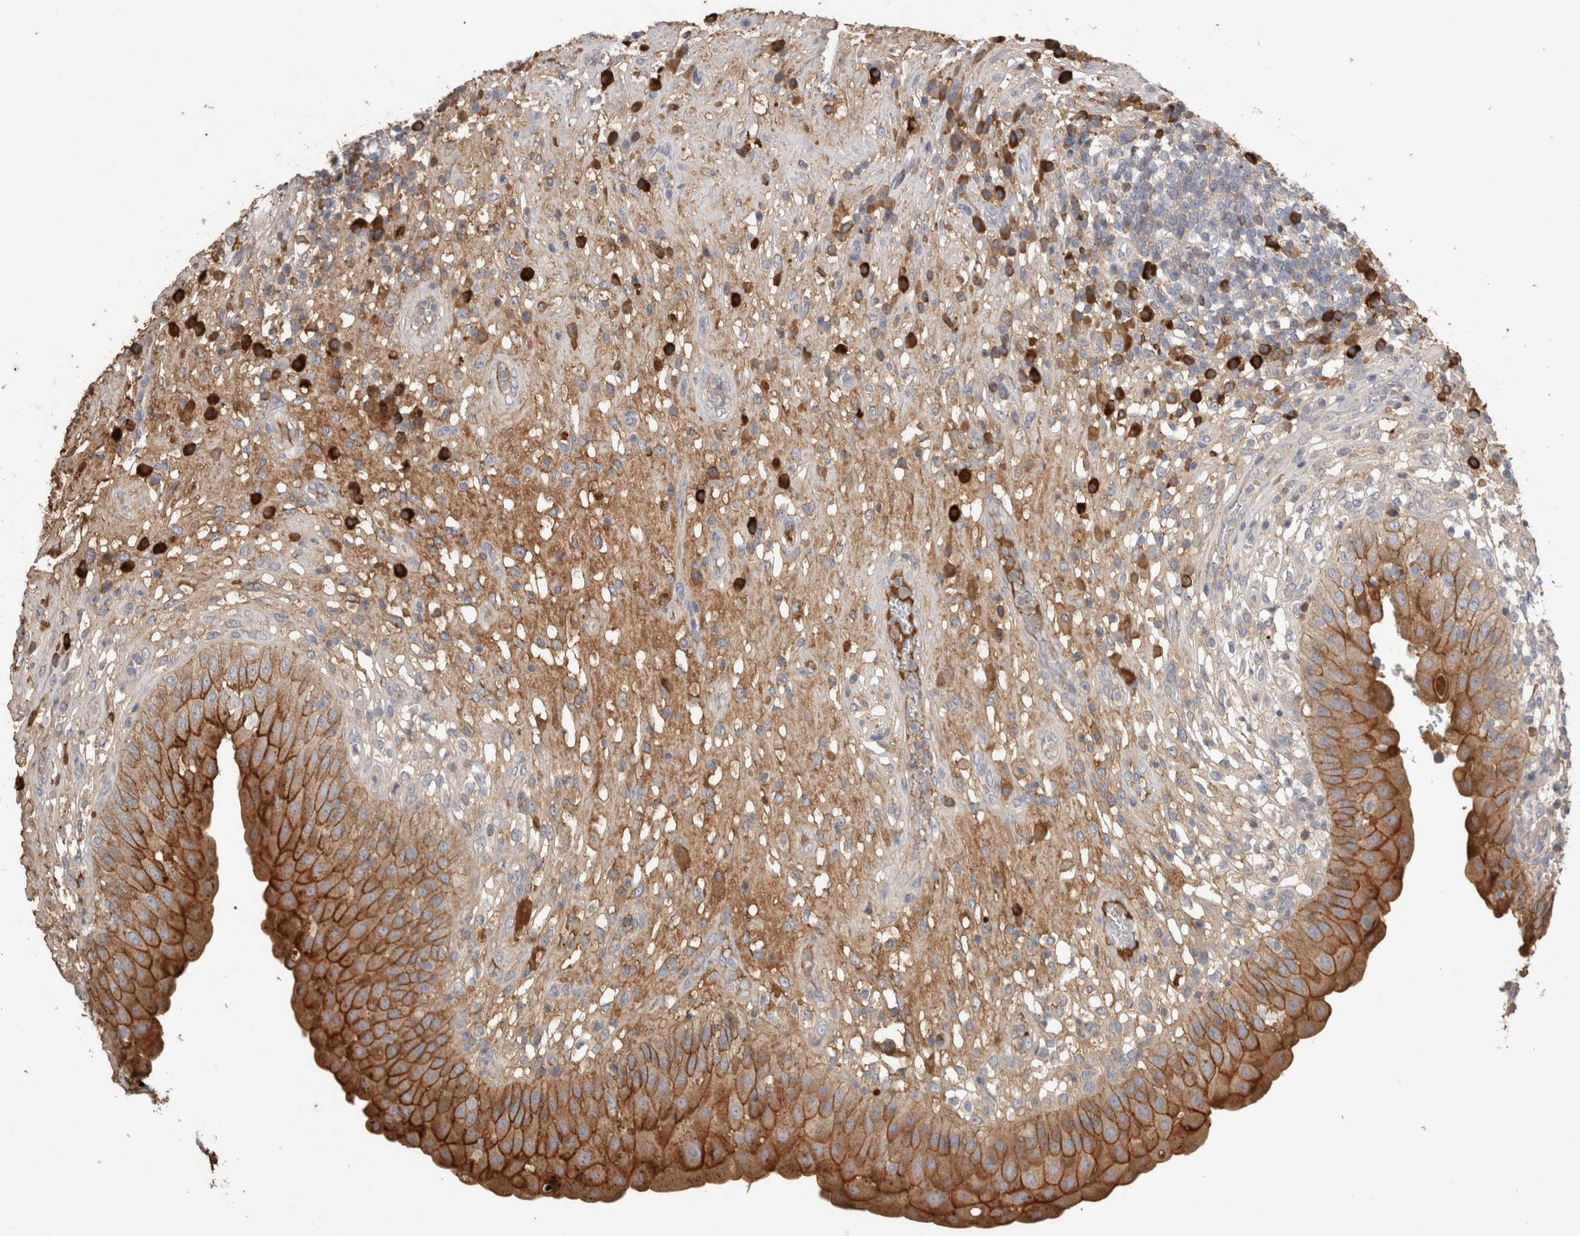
{"staining": {"intensity": "strong", "quantity": ">75%", "location": "cytoplasmic/membranous"}, "tissue": "urinary bladder", "cell_type": "Urothelial cells", "image_type": "normal", "snomed": [{"axis": "morphology", "description": "Normal tissue, NOS"}, {"axis": "topography", "description": "Urinary bladder"}], "caption": "Protein expression analysis of benign urinary bladder reveals strong cytoplasmic/membranous expression in about >75% of urothelial cells. (brown staining indicates protein expression, while blue staining denotes nuclei).", "gene": "PPP3CC", "patient": {"sex": "female", "age": 62}}